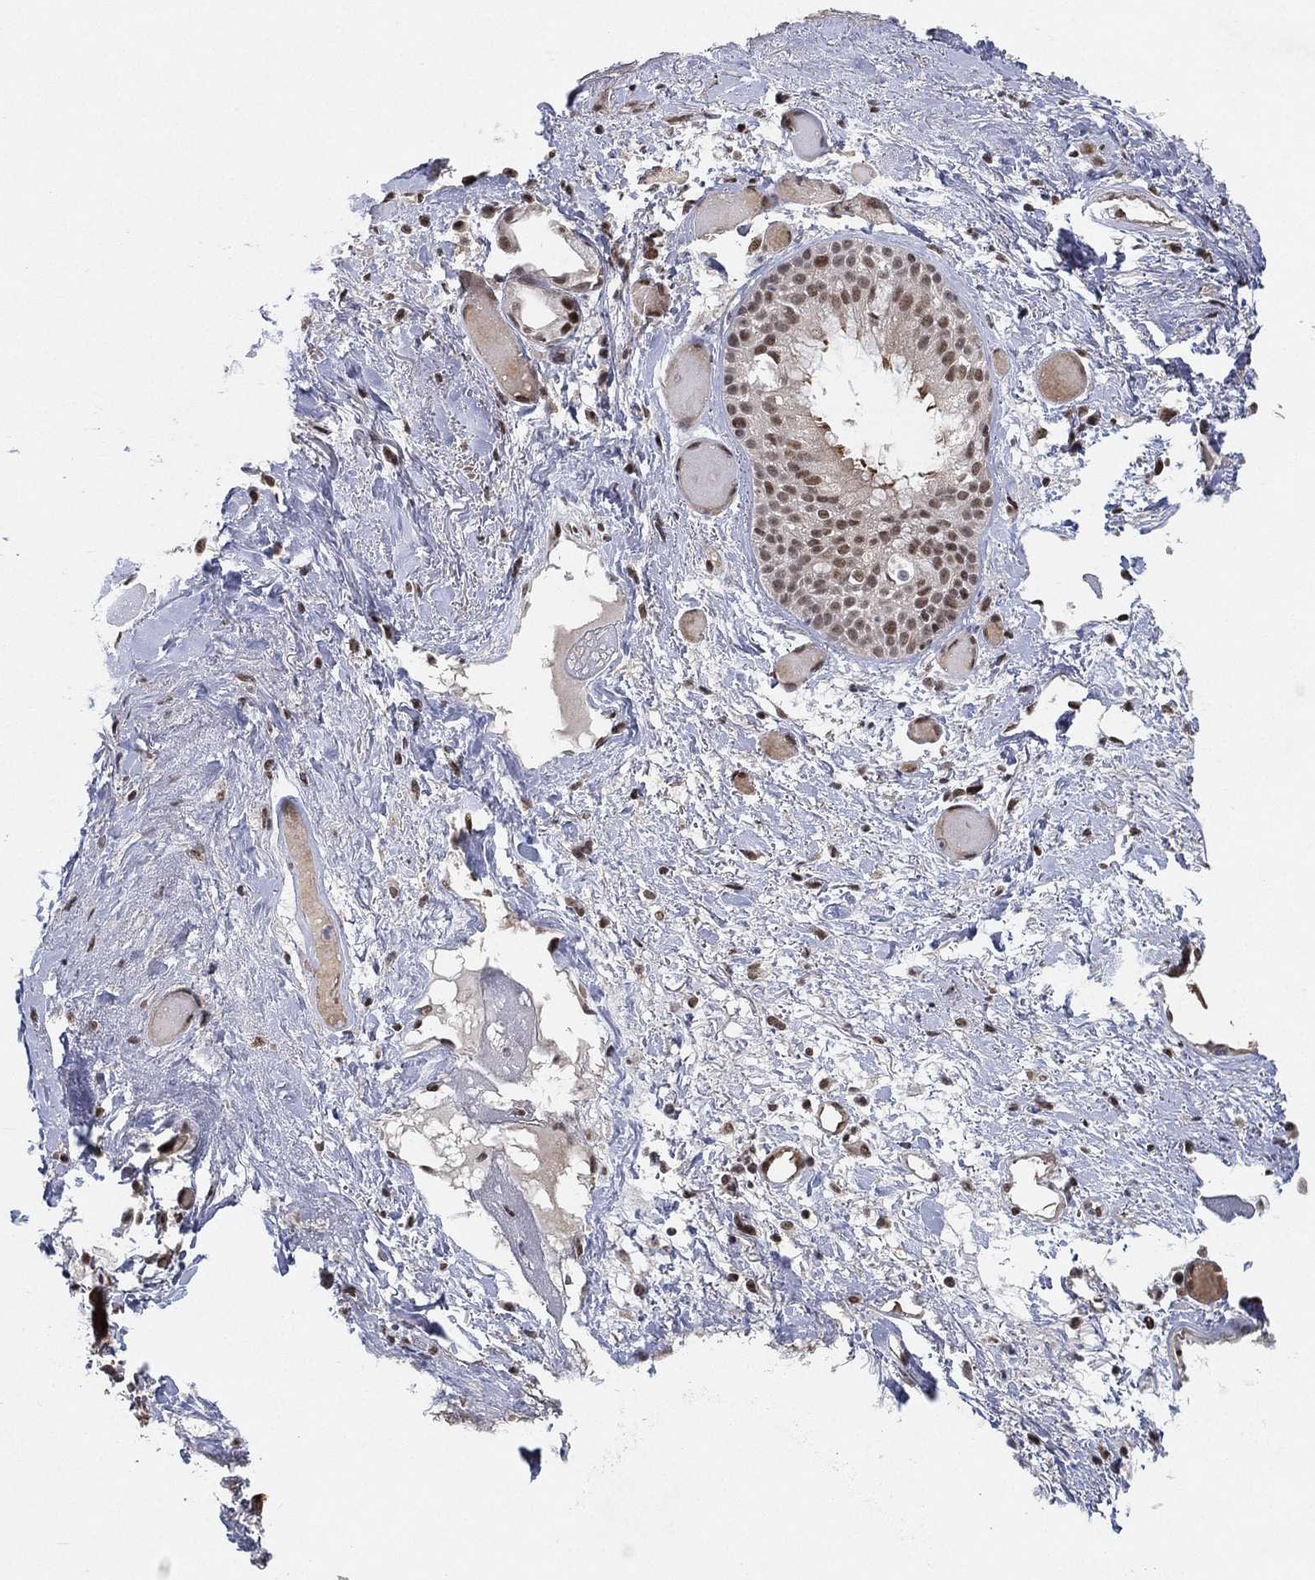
{"staining": {"intensity": "moderate", "quantity": "25%-75%", "location": "nuclear"}, "tissue": "soft tissue", "cell_type": "Fibroblasts", "image_type": "normal", "snomed": [{"axis": "morphology", "description": "Normal tissue, NOS"}, {"axis": "topography", "description": "Cartilage tissue"}], "caption": "Soft tissue stained for a protein shows moderate nuclear positivity in fibroblasts. Nuclei are stained in blue.", "gene": "DGCR8", "patient": {"sex": "male", "age": 62}}